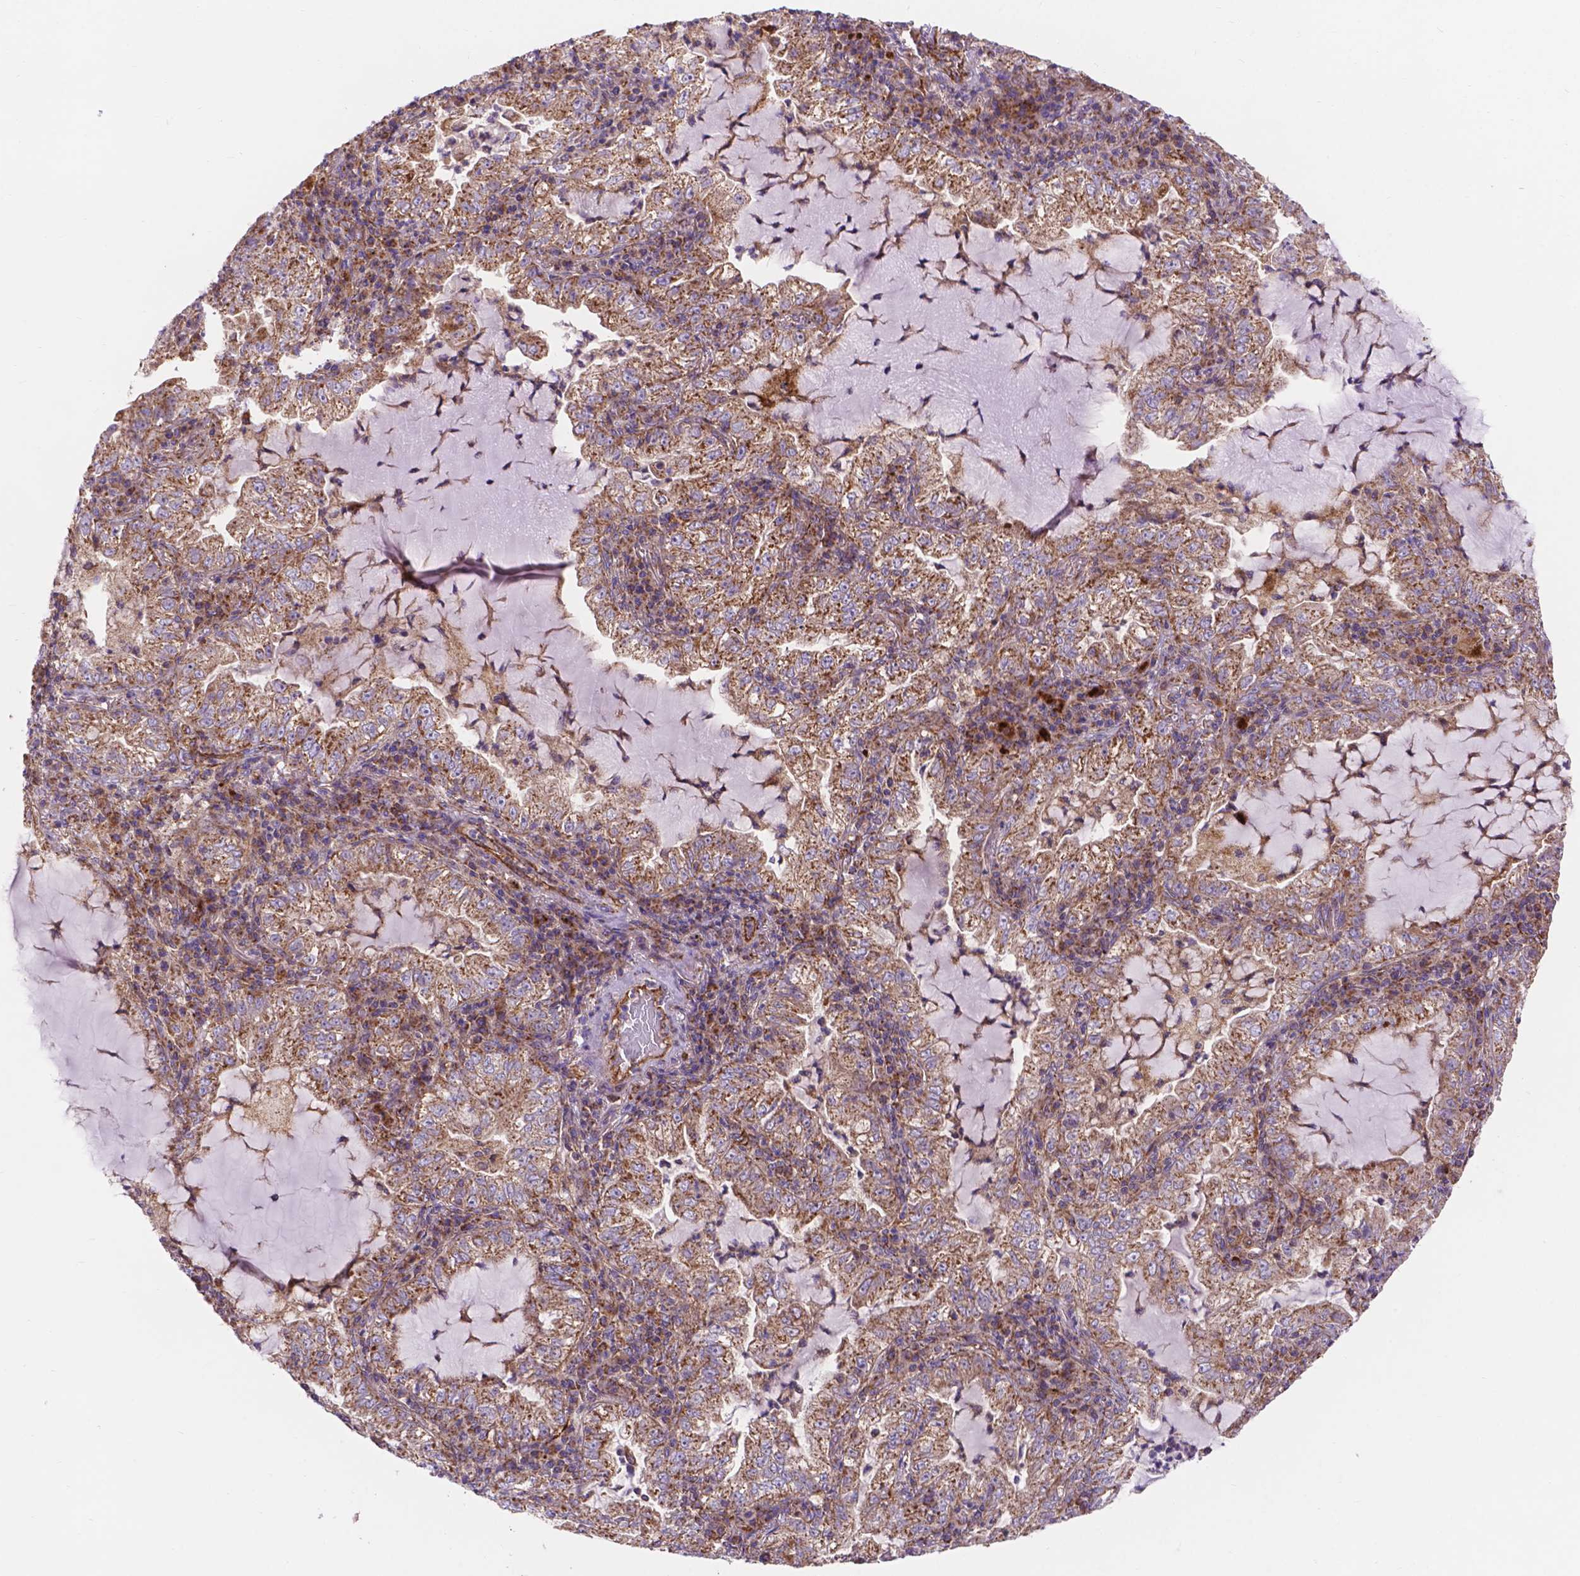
{"staining": {"intensity": "moderate", "quantity": ">75%", "location": "cytoplasmic/membranous"}, "tissue": "lung cancer", "cell_type": "Tumor cells", "image_type": "cancer", "snomed": [{"axis": "morphology", "description": "Adenocarcinoma, NOS"}, {"axis": "topography", "description": "Lung"}], "caption": "Lung cancer was stained to show a protein in brown. There is medium levels of moderate cytoplasmic/membranous expression in approximately >75% of tumor cells. (DAB (3,3'-diaminobenzidine) IHC with brightfield microscopy, high magnification).", "gene": "AK3", "patient": {"sex": "female", "age": 73}}